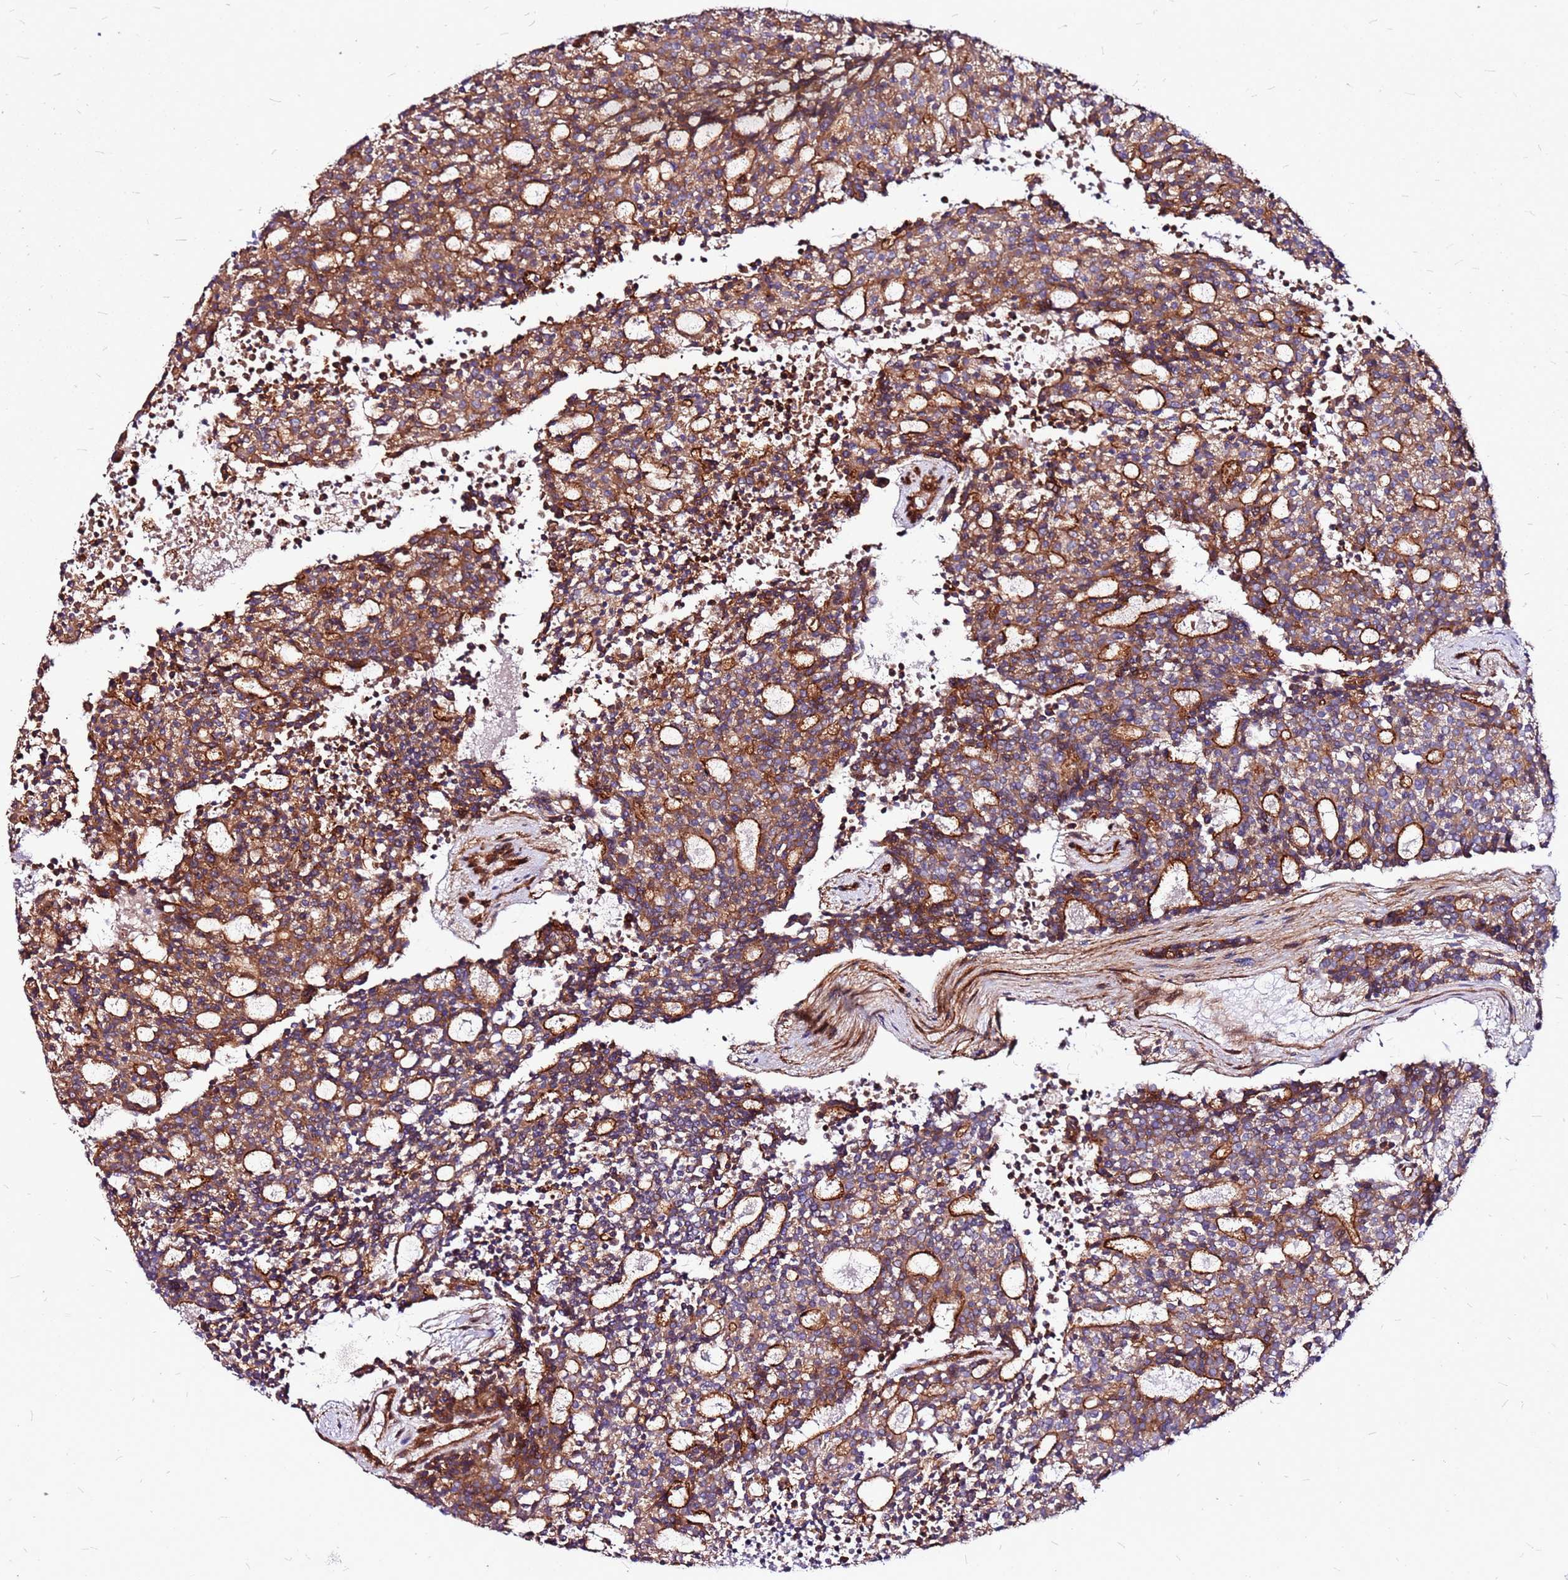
{"staining": {"intensity": "moderate", "quantity": ">75%", "location": "cytoplasmic/membranous"}, "tissue": "carcinoid", "cell_type": "Tumor cells", "image_type": "cancer", "snomed": [{"axis": "morphology", "description": "Carcinoid, malignant, NOS"}, {"axis": "topography", "description": "Pancreas"}], "caption": "IHC photomicrograph of human carcinoid stained for a protein (brown), which exhibits medium levels of moderate cytoplasmic/membranous staining in about >75% of tumor cells.", "gene": "TOPAZ1", "patient": {"sex": "female", "age": 54}}